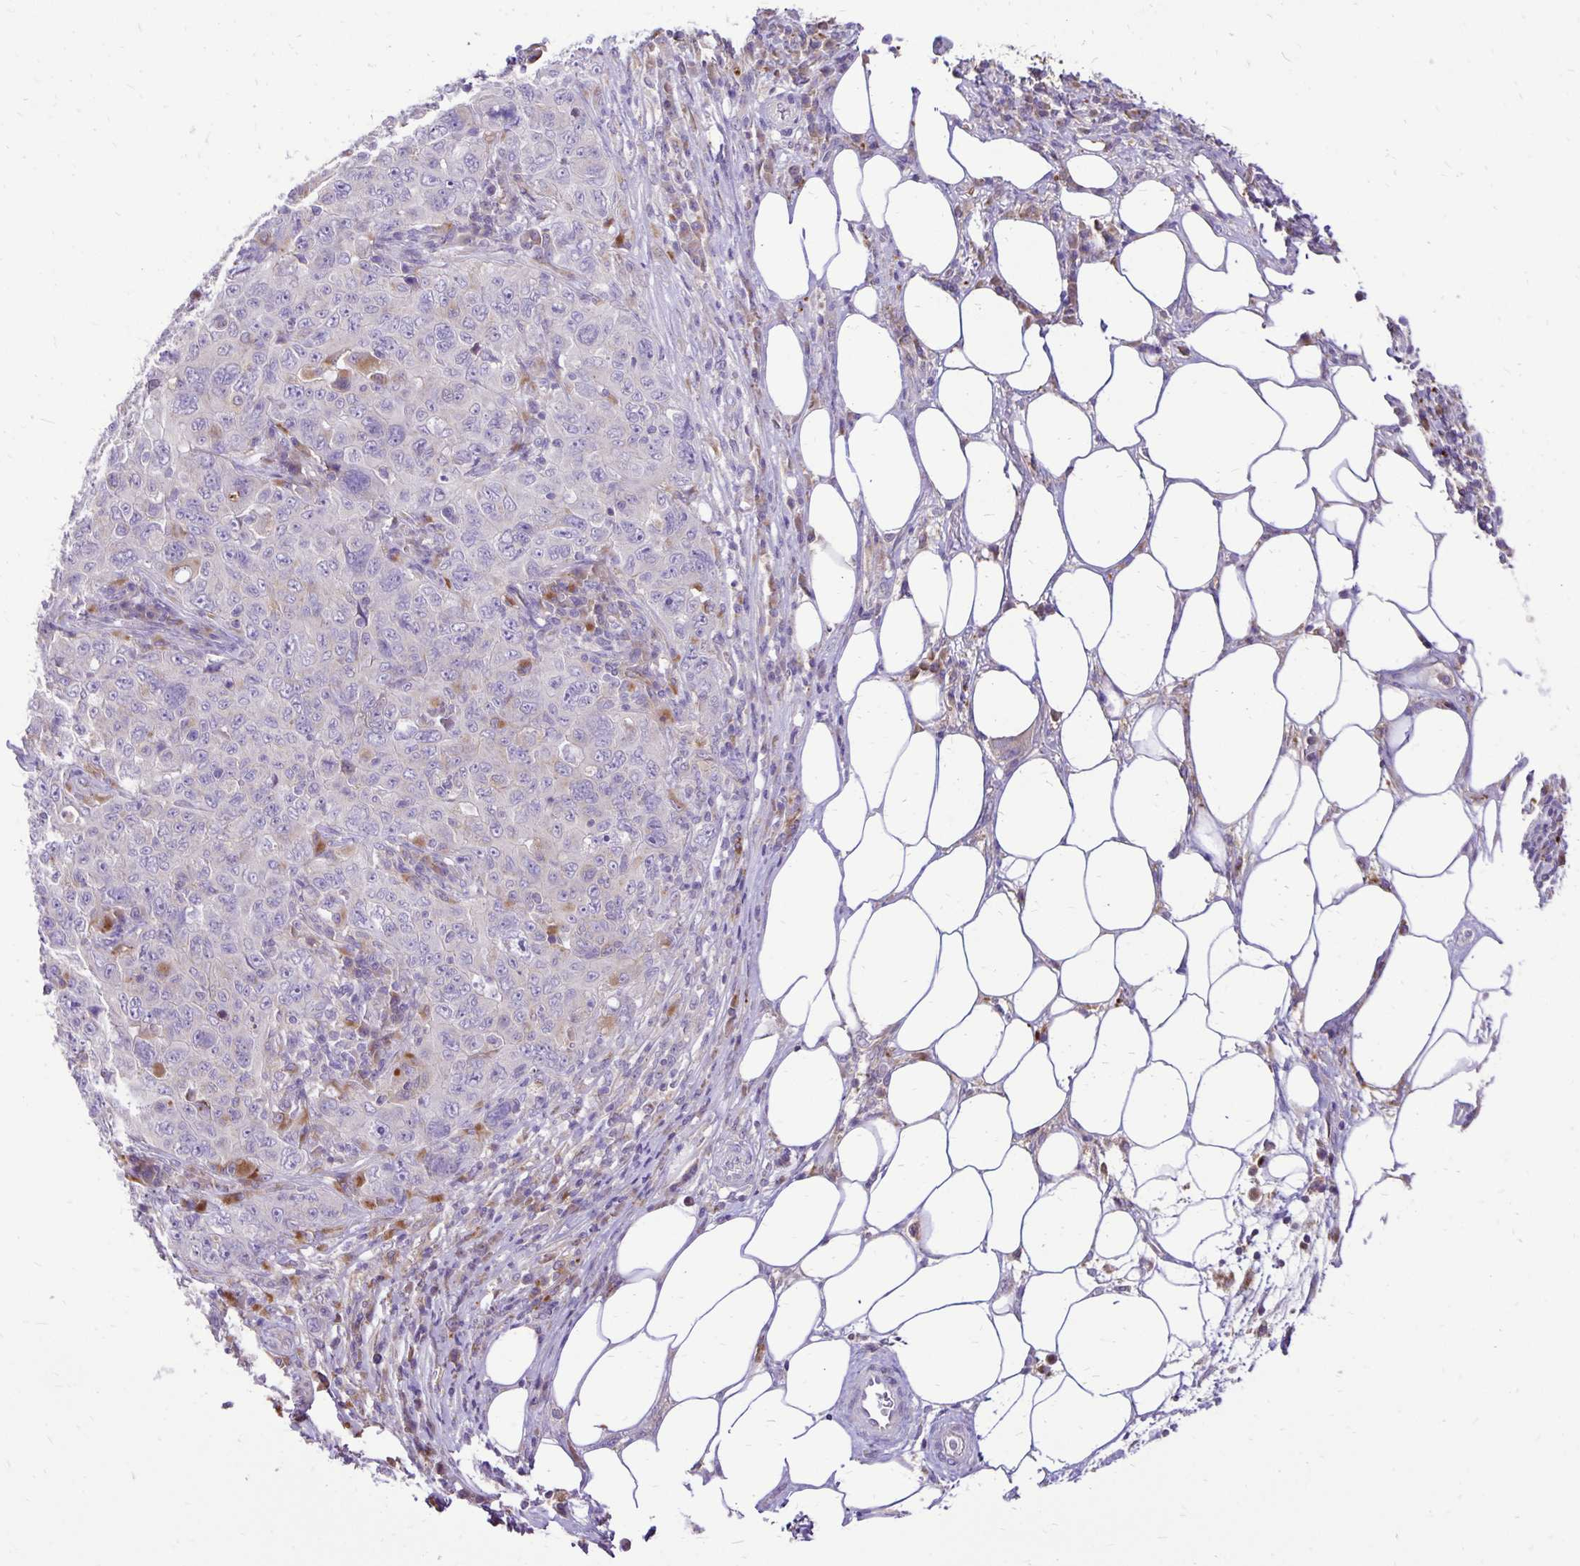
{"staining": {"intensity": "negative", "quantity": "none", "location": "none"}, "tissue": "pancreatic cancer", "cell_type": "Tumor cells", "image_type": "cancer", "snomed": [{"axis": "morphology", "description": "Adenocarcinoma, NOS"}, {"axis": "topography", "description": "Pancreas"}], "caption": "Adenocarcinoma (pancreatic) was stained to show a protein in brown. There is no significant positivity in tumor cells. (Stains: DAB immunohistochemistry with hematoxylin counter stain, Microscopy: brightfield microscopy at high magnification).", "gene": "EIF5A", "patient": {"sex": "male", "age": 68}}